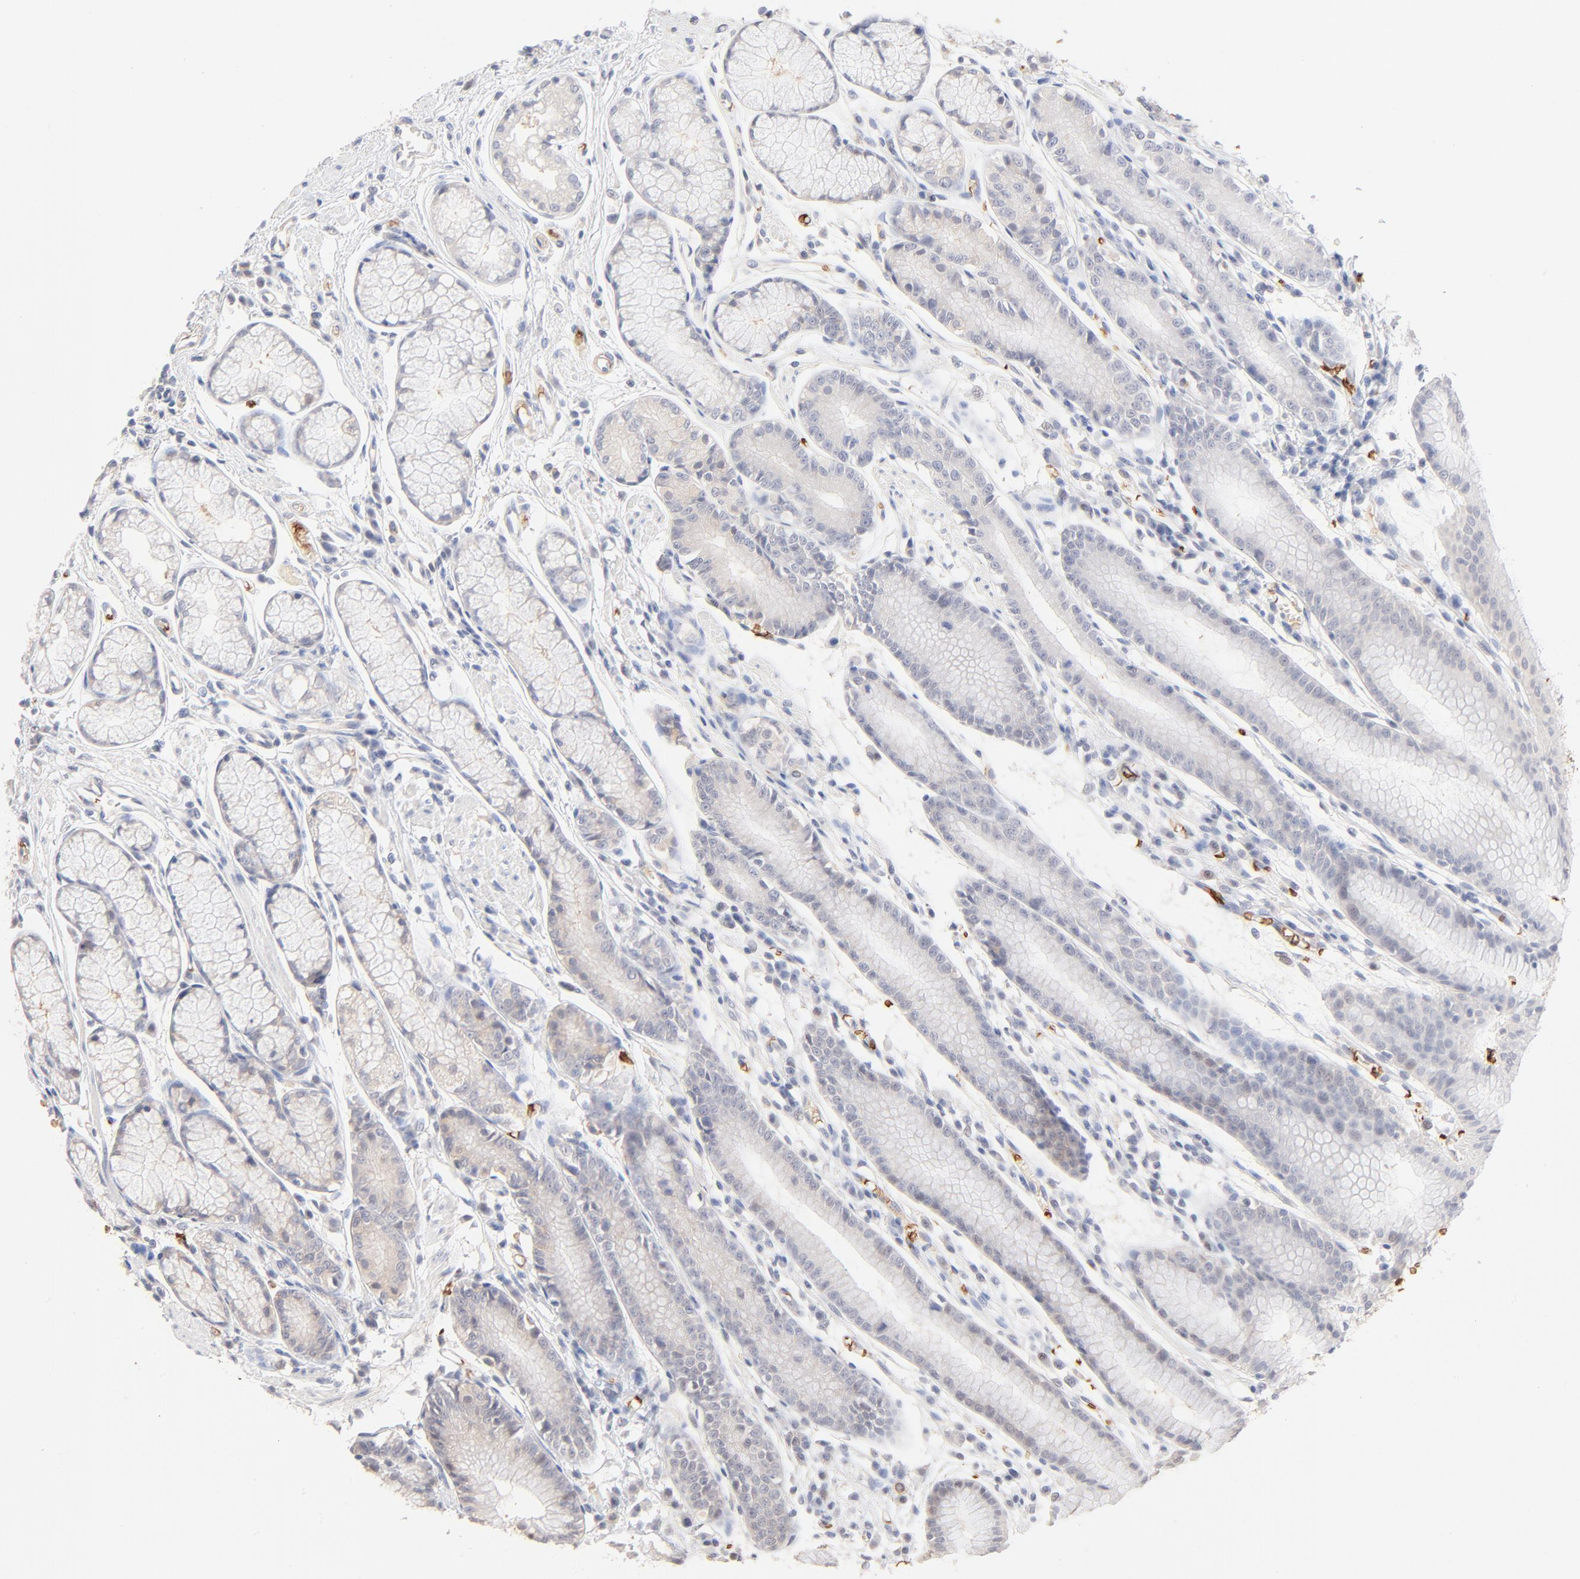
{"staining": {"intensity": "negative", "quantity": "none", "location": "none"}, "tissue": "stomach", "cell_type": "Glandular cells", "image_type": "normal", "snomed": [{"axis": "morphology", "description": "Normal tissue, NOS"}, {"axis": "morphology", "description": "Inflammation, NOS"}, {"axis": "topography", "description": "Stomach, lower"}], "caption": "The photomicrograph exhibits no staining of glandular cells in normal stomach.", "gene": "SPTB", "patient": {"sex": "male", "age": 59}}